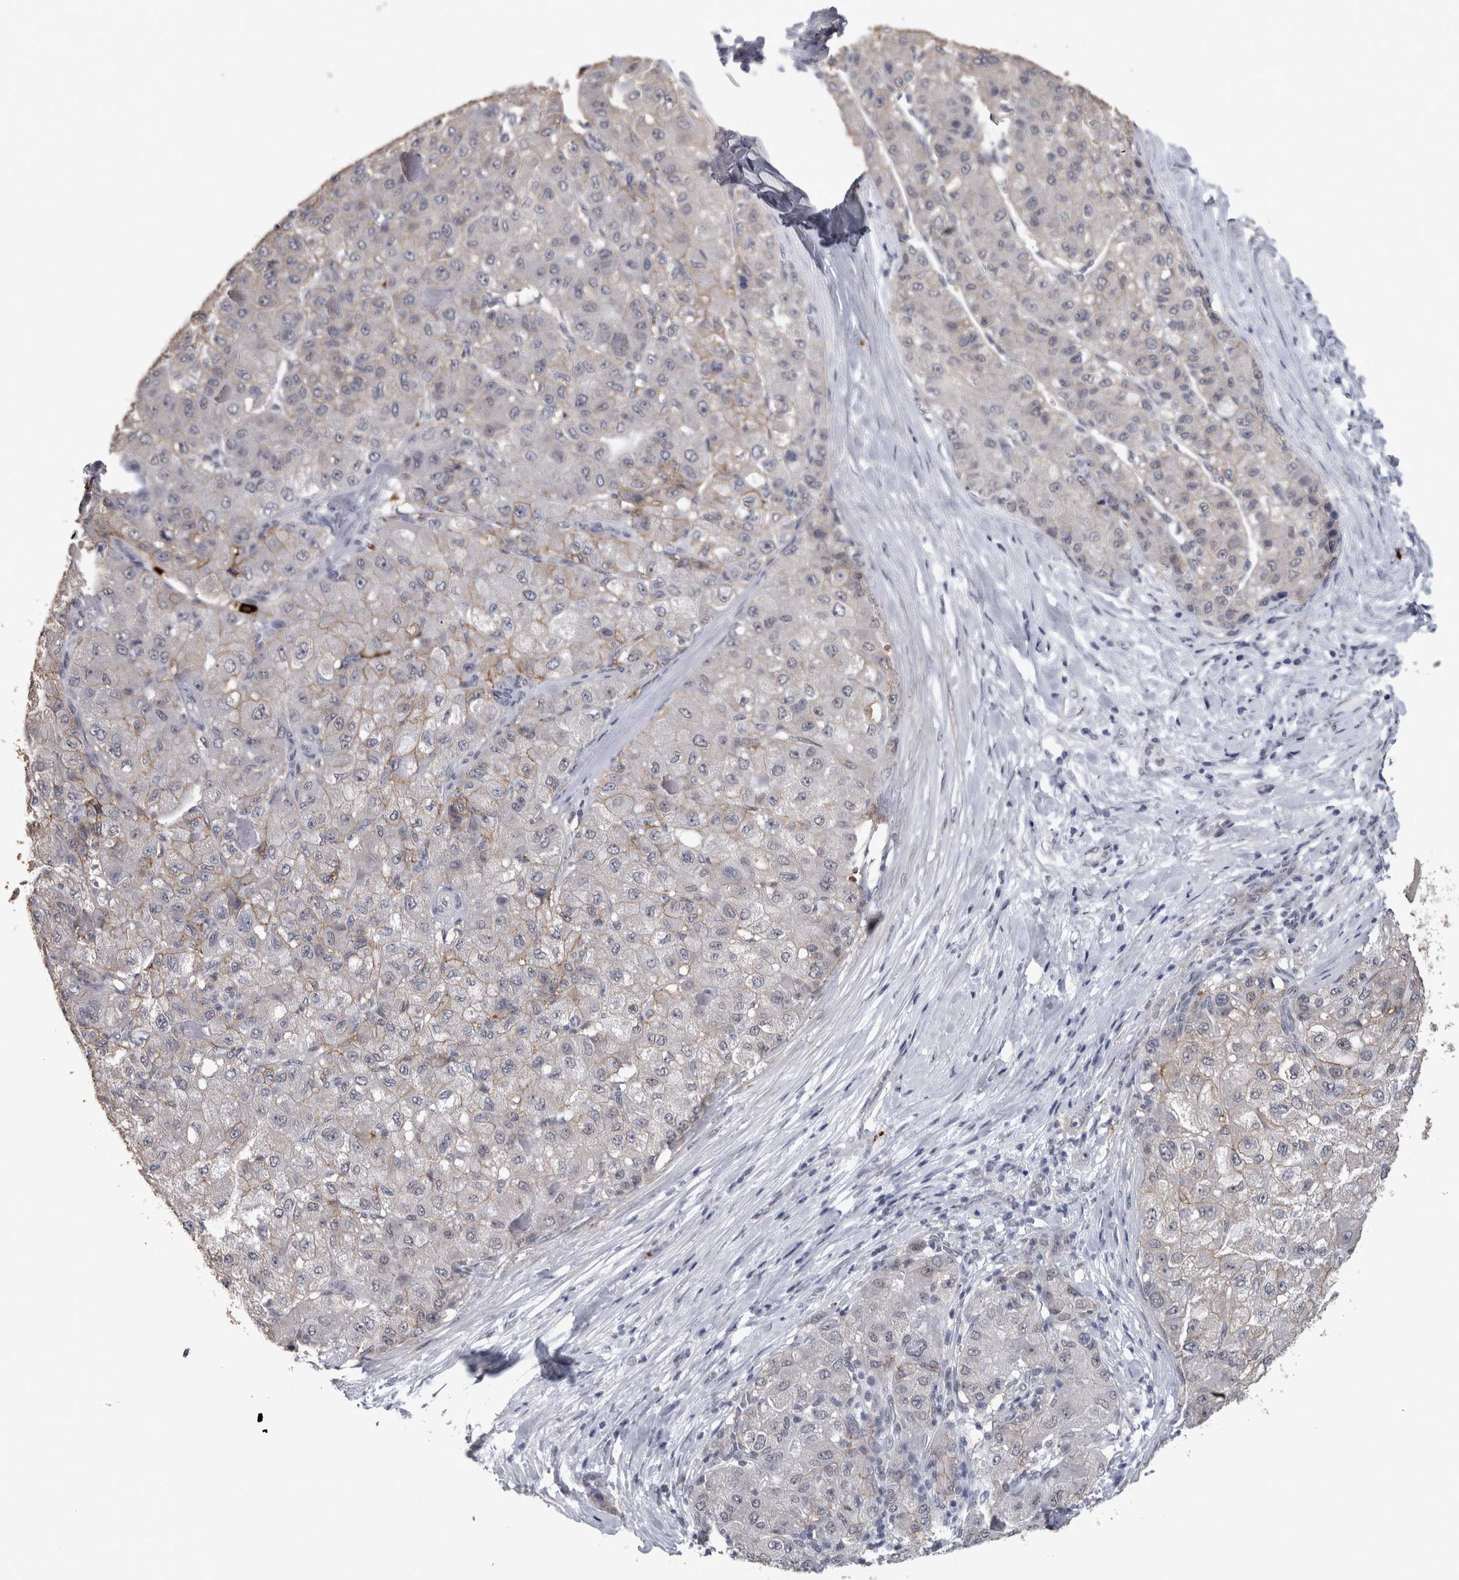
{"staining": {"intensity": "moderate", "quantity": "<25%", "location": "cytoplasmic/membranous"}, "tissue": "liver cancer", "cell_type": "Tumor cells", "image_type": "cancer", "snomed": [{"axis": "morphology", "description": "Carcinoma, Hepatocellular, NOS"}, {"axis": "topography", "description": "Liver"}], "caption": "The image reveals immunohistochemical staining of liver cancer. There is moderate cytoplasmic/membranous positivity is appreciated in about <25% of tumor cells. (brown staining indicates protein expression, while blue staining denotes nuclei).", "gene": "PEBP4", "patient": {"sex": "male", "age": 80}}